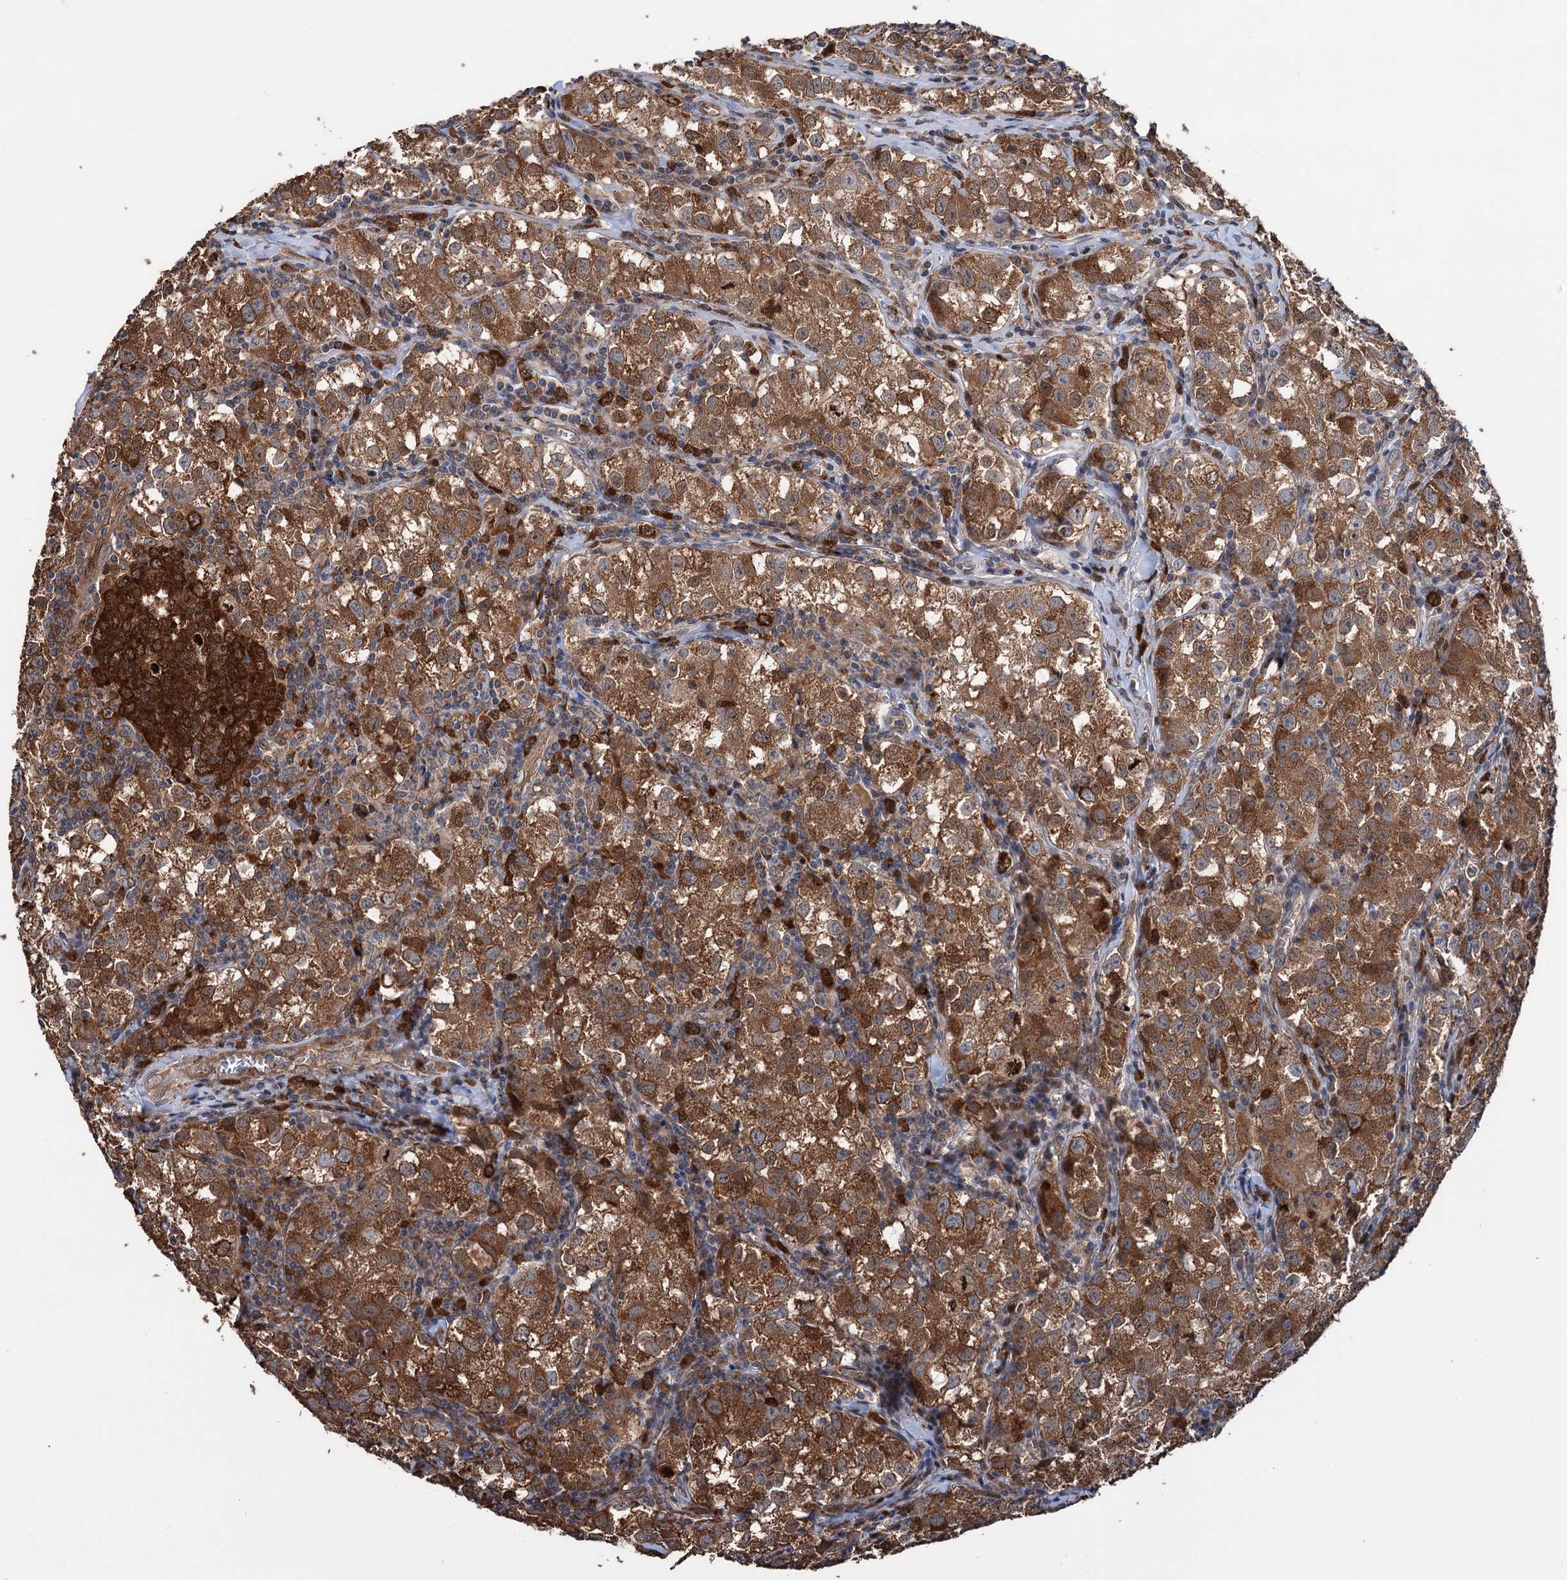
{"staining": {"intensity": "strong", "quantity": ">75%", "location": "cytoplasmic/membranous"}, "tissue": "testis cancer", "cell_type": "Tumor cells", "image_type": "cancer", "snomed": [{"axis": "morphology", "description": "Seminoma, NOS"}, {"axis": "morphology", "description": "Carcinoma, Embryonal, NOS"}, {"axis": "topography", "description": "Testis"}], "caption": "High-power microscopy captured an IHC histopathology image of testis cancer, revealing strong cytoplasmic/membranous positivity in about >75% of tumor cells.", "gene": "NCAPD2", "patient": {"sex": "male", "age": 43}}